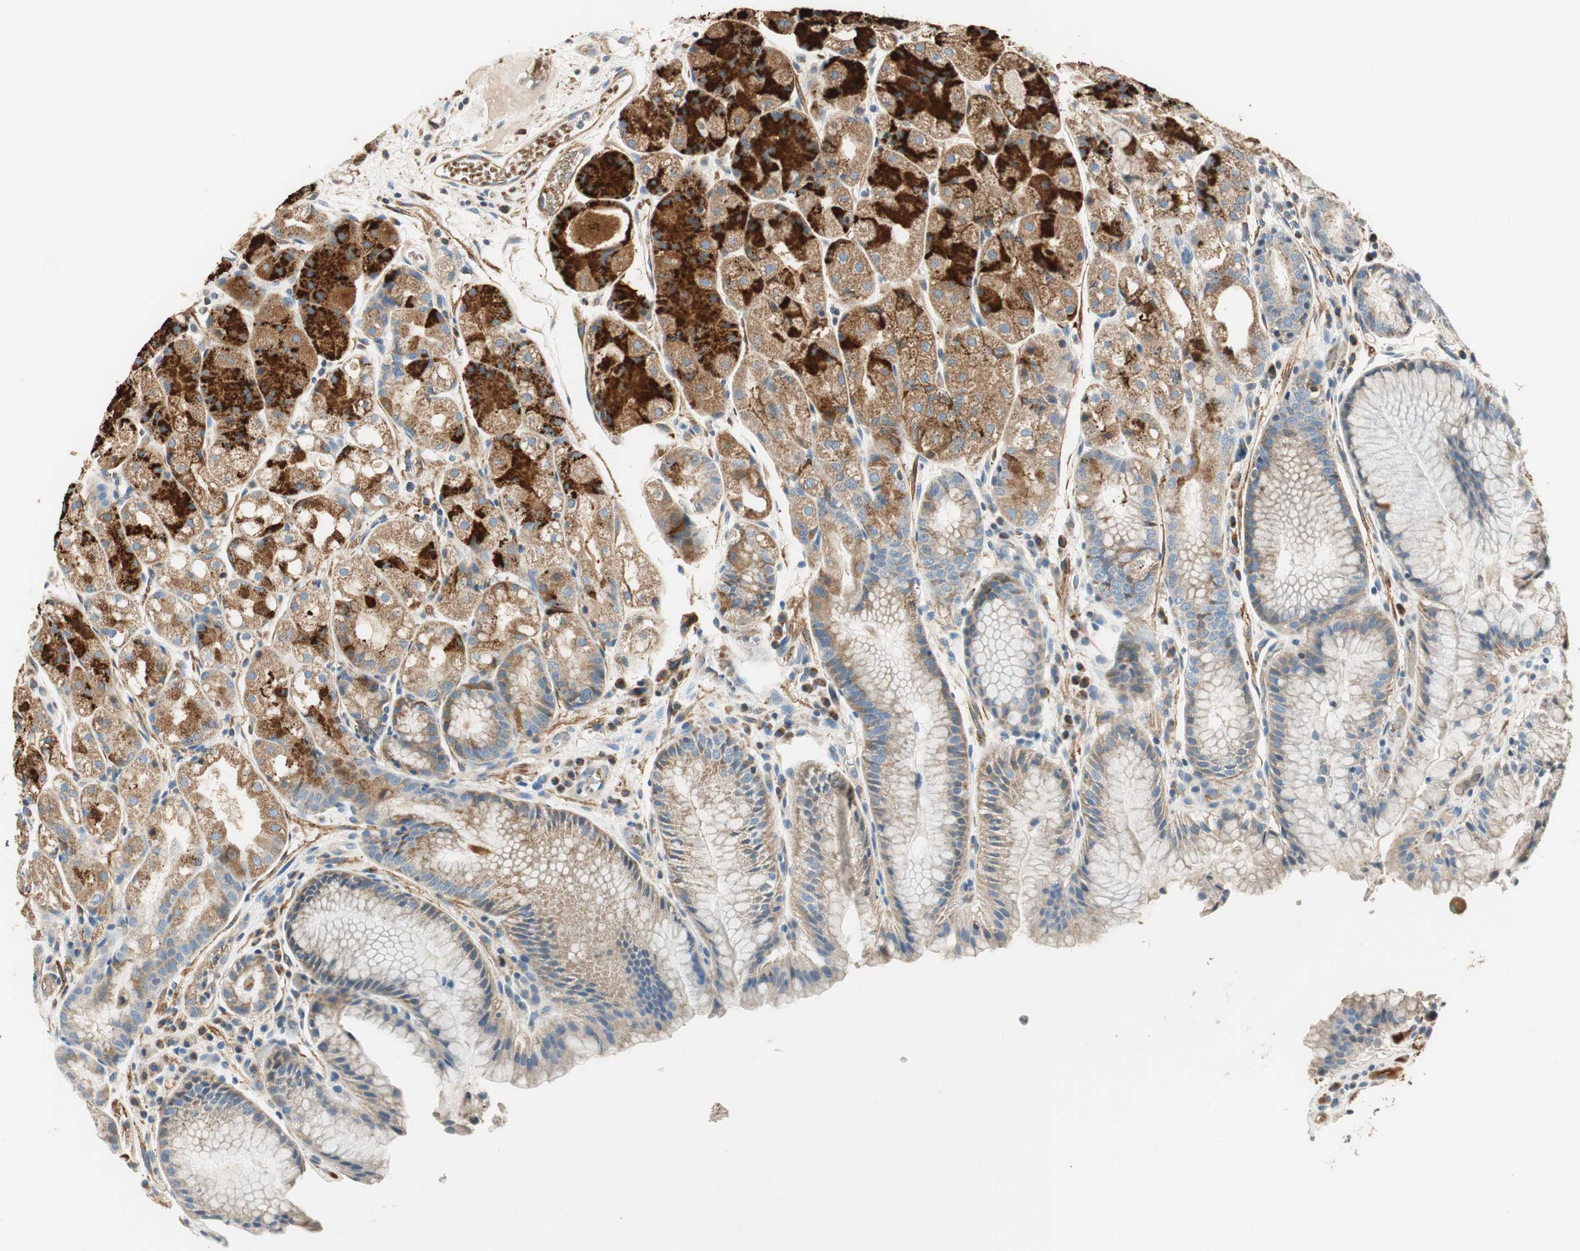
{"staining": {"intensity": "strong", "quantity": "25%-75%", "location": "cytoplasmic/membranous"}, "tissue": "stomach", "cell_type": "Glandular cells", "image_type": "normal", "snomed": [{"axis": "morphology", "description": "Normal tissue, NOS"}, {"axis": "topography", "description": "Stomach, upper"}], "caption": "Brown immunohistochemical staining in benign stomach shows strong cytoplasmic/membranous positivity in about 25%-75% of glandular cells.", "gene": "RORB", "patient": {"sex": "male", "age": 72}}